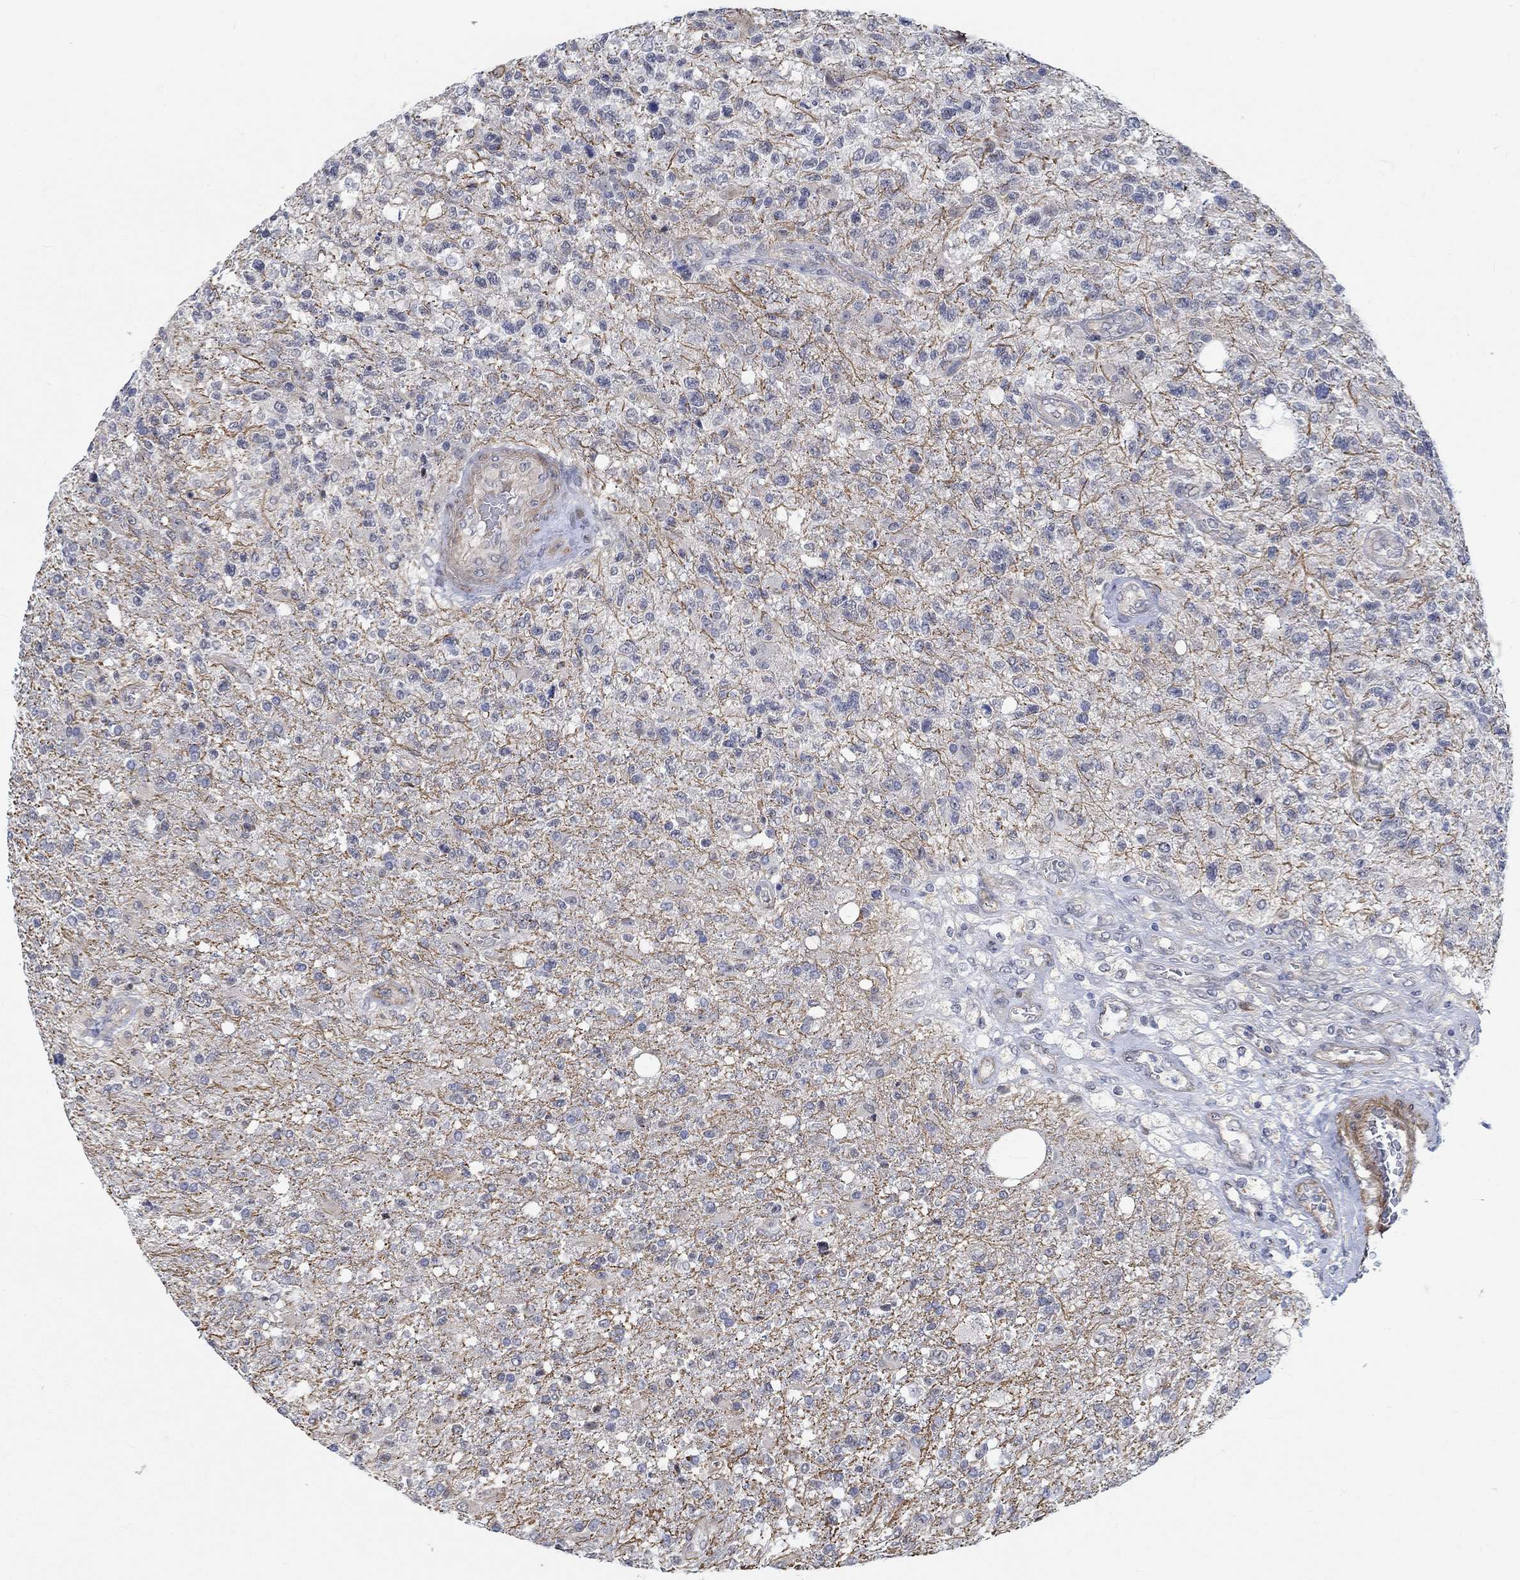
{"staining": {"intensity": "negative", "quantity": "none", "location": "none"}, "tissue": "glioma", "cell_type": "Tumor cells", "image_type": "cancer", "snomed": [{"axis": "morphology", "description": "Glioma, malignant, High grade"}, {"axis": "topography", "description": "Brain"}], "caption": "Micrograph shows no significant protein staining in tumor cells of glioma.", "gene": "KCNH8", "patient": {"sex": "male", "age": 56}}